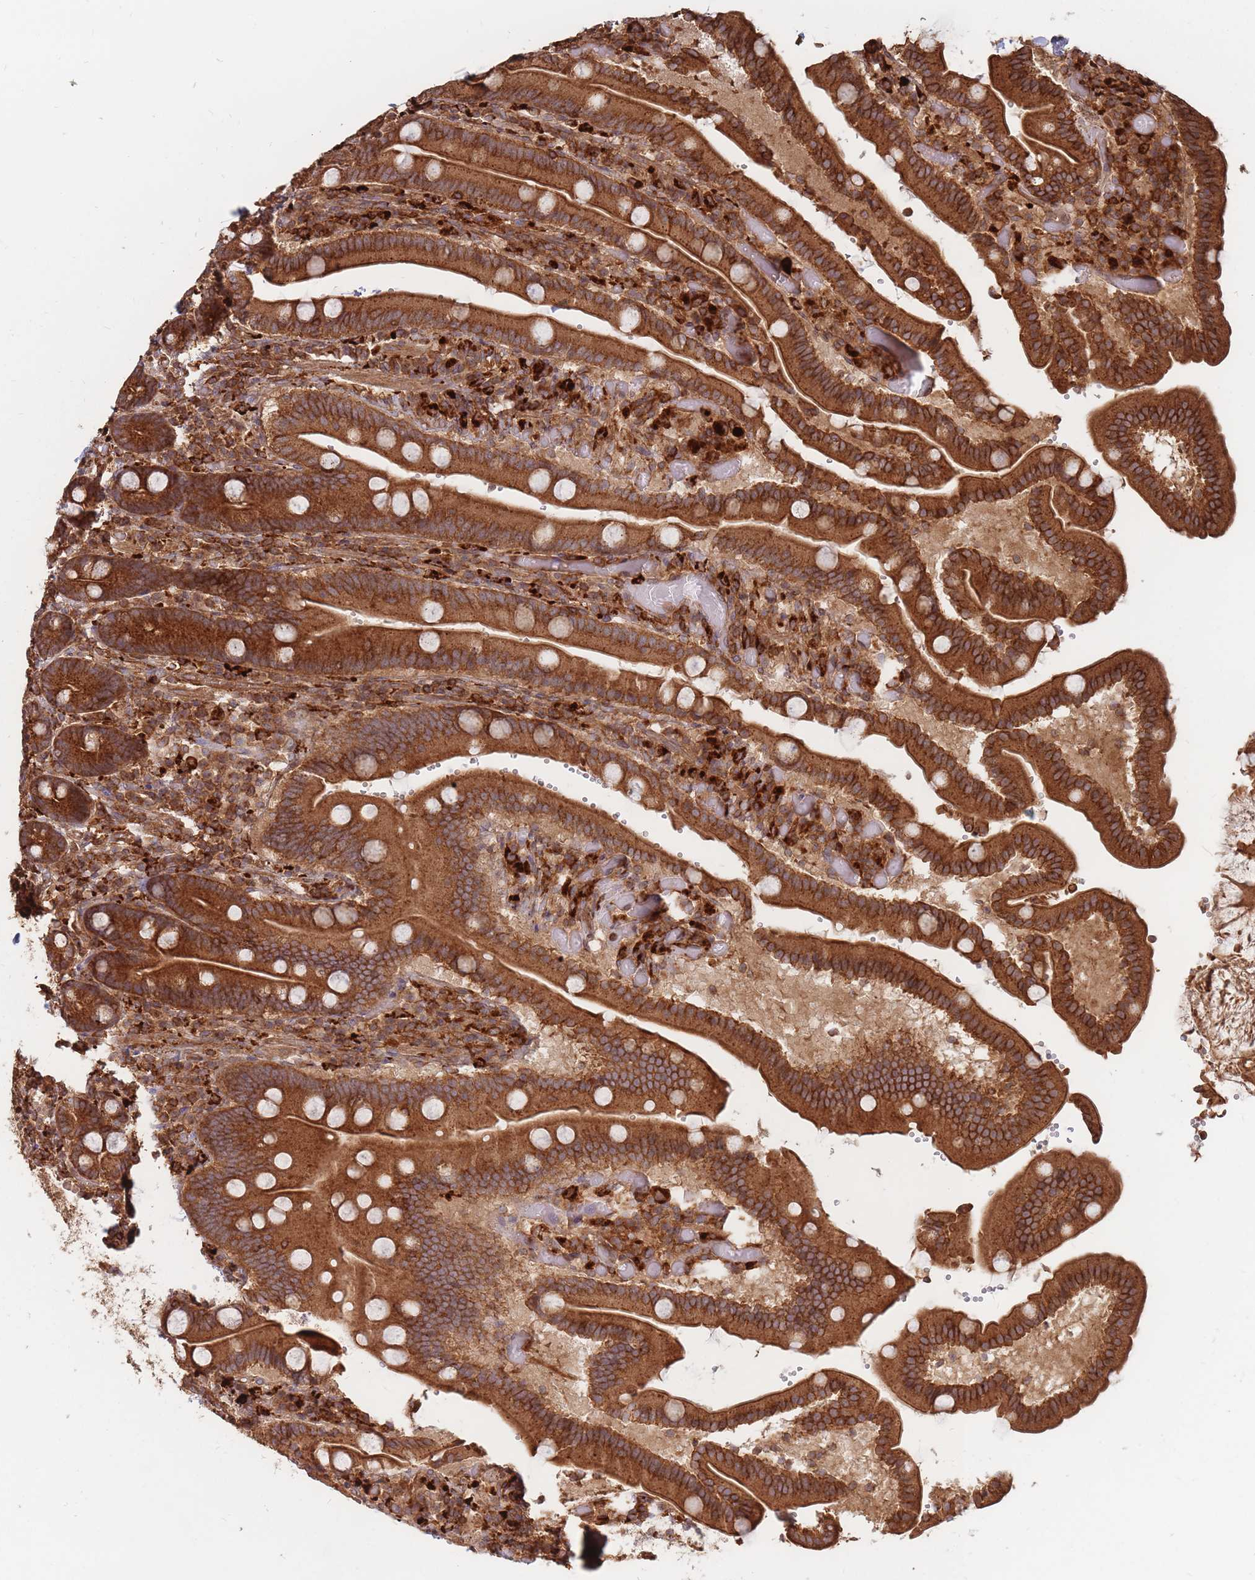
{"staining": {"intensity": "strong", "quantity": ">75%", "location": "cytoplasmic/membranous"}, "tissue": "duodenum", "cell_type": "Glandular cells", "image_type": "normal", "snomed": [{"axis": "morphology", "description": "Normal tissue, NOS"}, {"axis": "topography", "description": "Duodenum"}], "caption": "Immunohistochemistry (IHC) of unremarkable duodenum exhibits high levels of strong cytoplasmic/membranous staining in approximately >75% of glandular cells.", "gene": "RASSF2", "patient": {"sex": "female", "age": 62}}